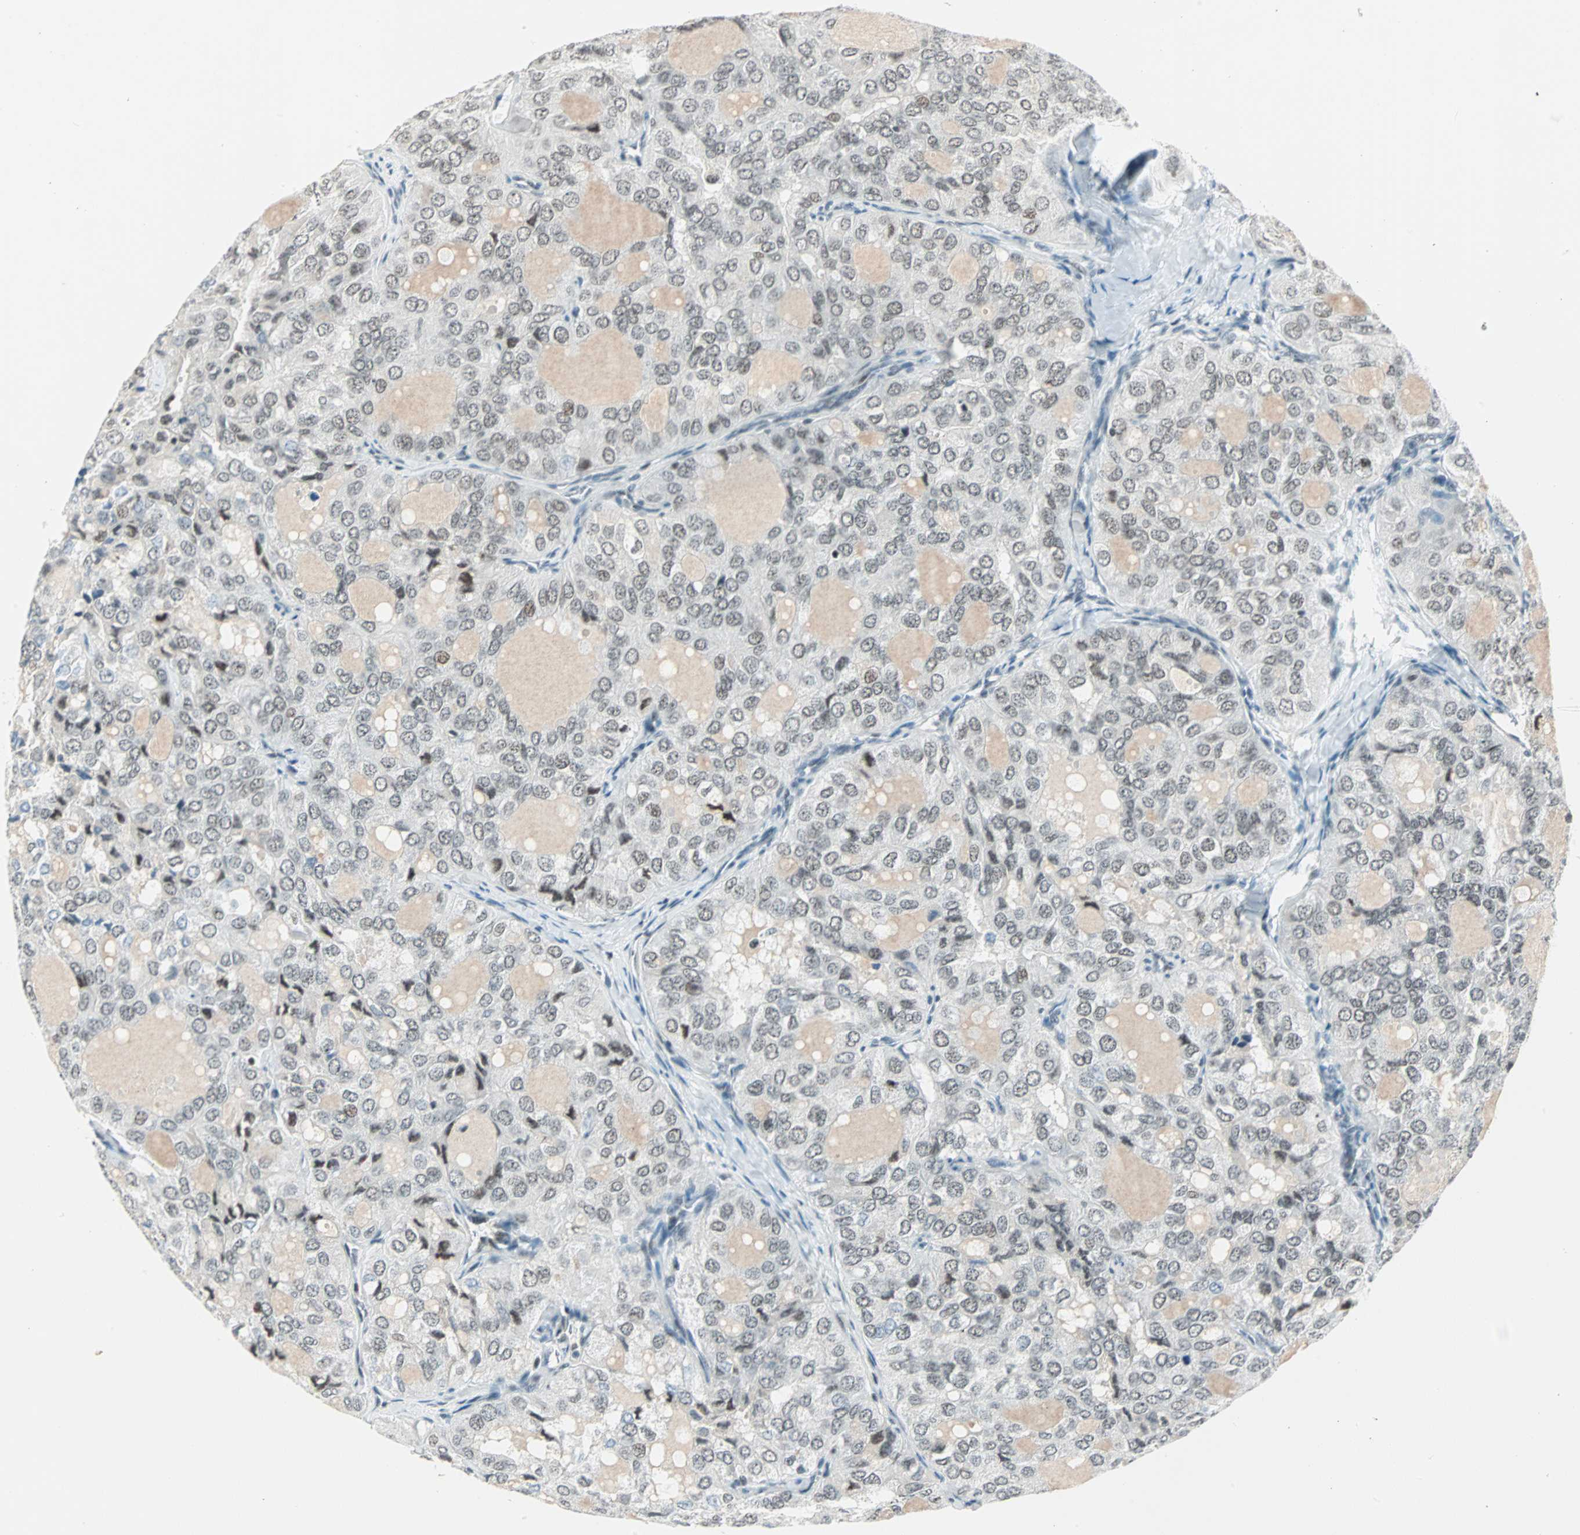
{"staining": {"intensity": "weak", "quantity": ">75%", "location": "nuclear"}, "tissue": "thyroid cancer", "cell_type": "Tumor cells", "image_type": "cancer", "snomed": [{"axis": "morphology", "description": "Follicular adenoma carcinoma, NOS"}, {"axis": "topography", "description": "Thyroid gland"}], "caption": "Protein positivity by IHC shows weak nuclear expression in about >75% of tumor cells in thyroid follicular adenoma carcinoma. Nuclei are stained in blue.", "gene": "SIN3A", "patient": {"sex": "male", "age": 75}}